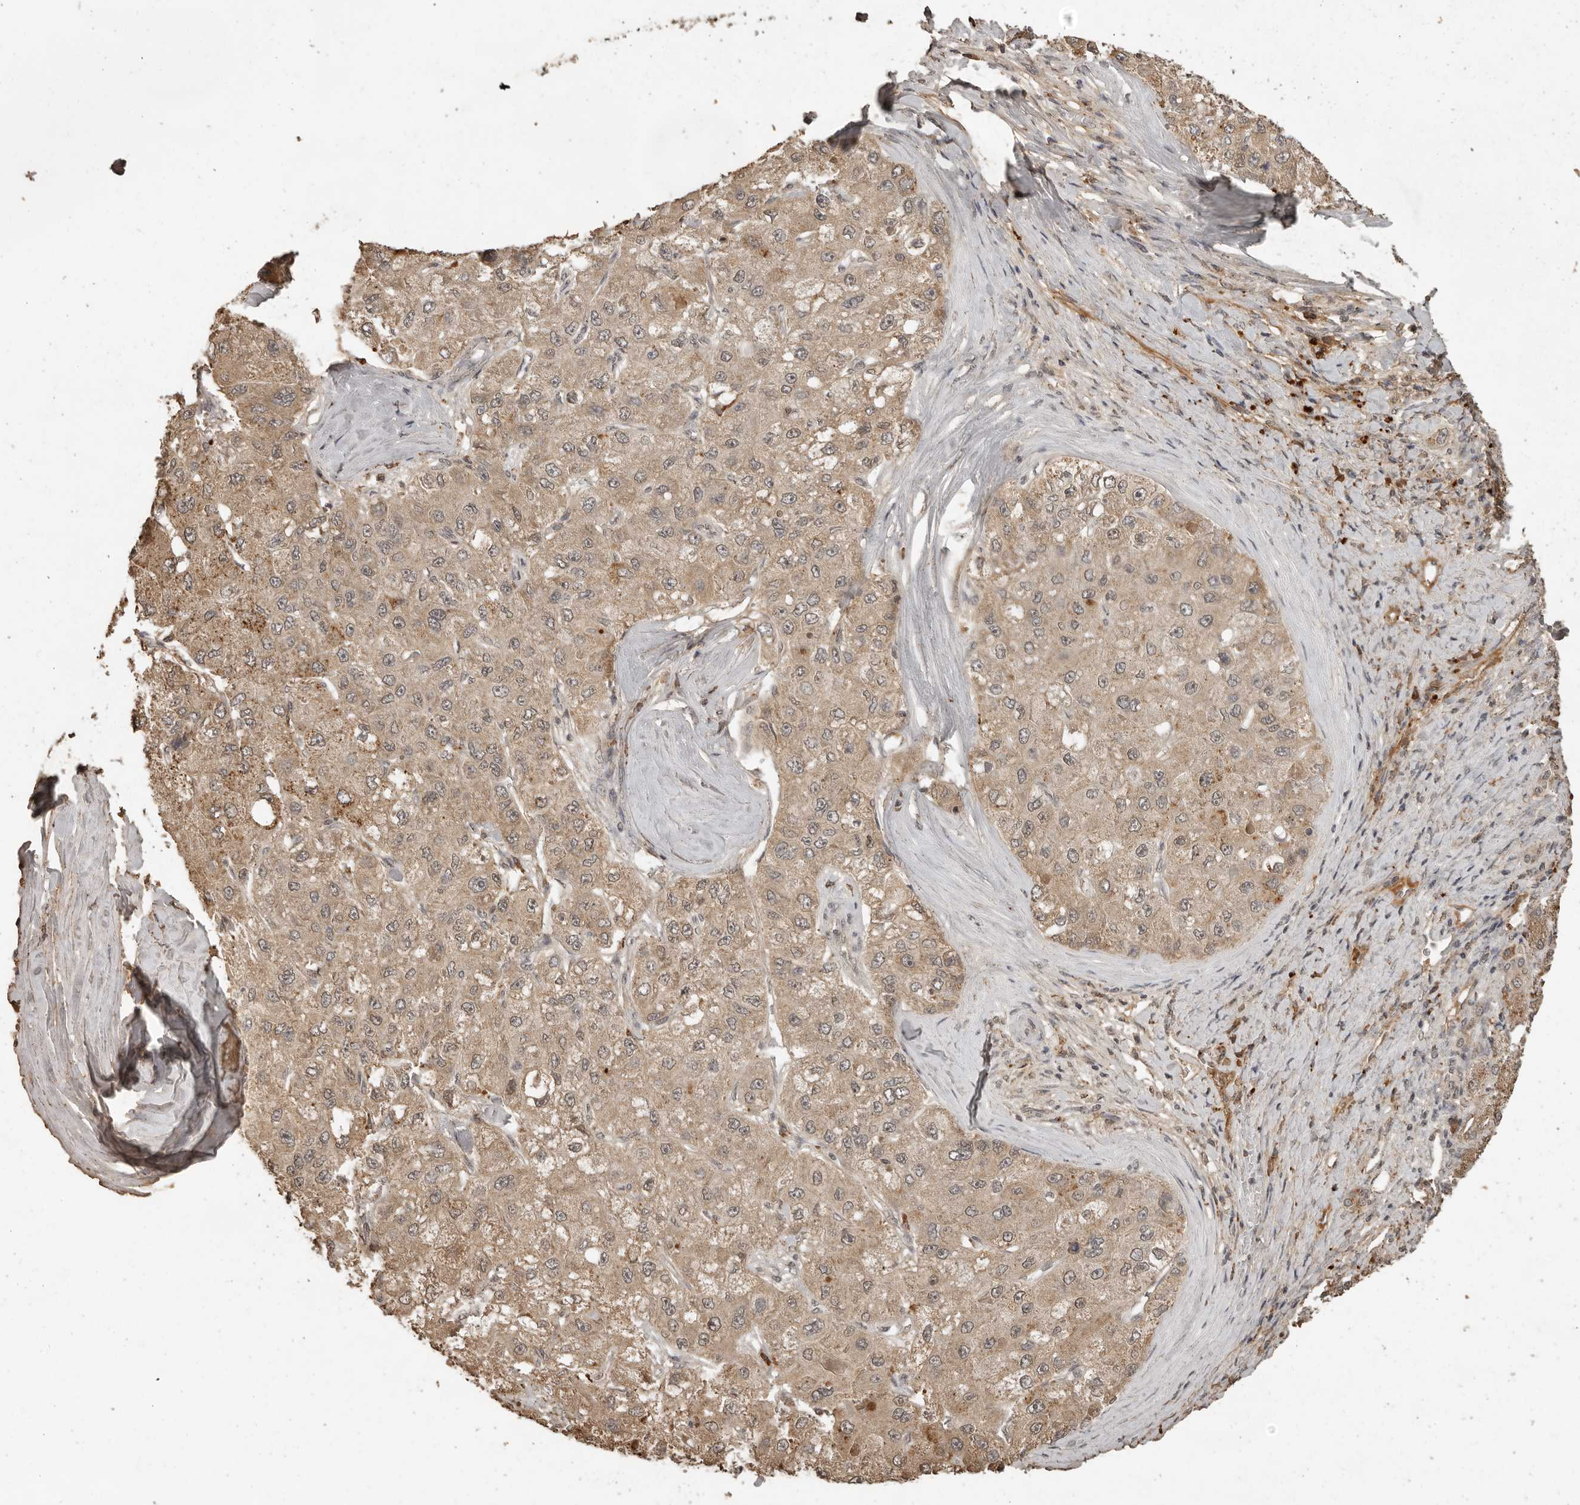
{"staining": {"intensity": "moderate", "quantity": ">75%", "location": "cytoplasmic/membranous"}, "tissue": "liver cancer", "cell_type": "Tumor cells", "image_type": "cancer", "snomed": [{"axis": "morphology", "description": "Carcinoma, Hepatocellular, NOS"}, {"axis": "topography", "description": "Liver"}], "caption": "Approximately >75% of tumor cells in human liver hepatocellular carcinoma show moderate cytoplasmic/membranous protein staining as visualized by brown immunohistochemical staining.", "gene": "CTF1", "patient": {"sex": "male", "age": 80}}